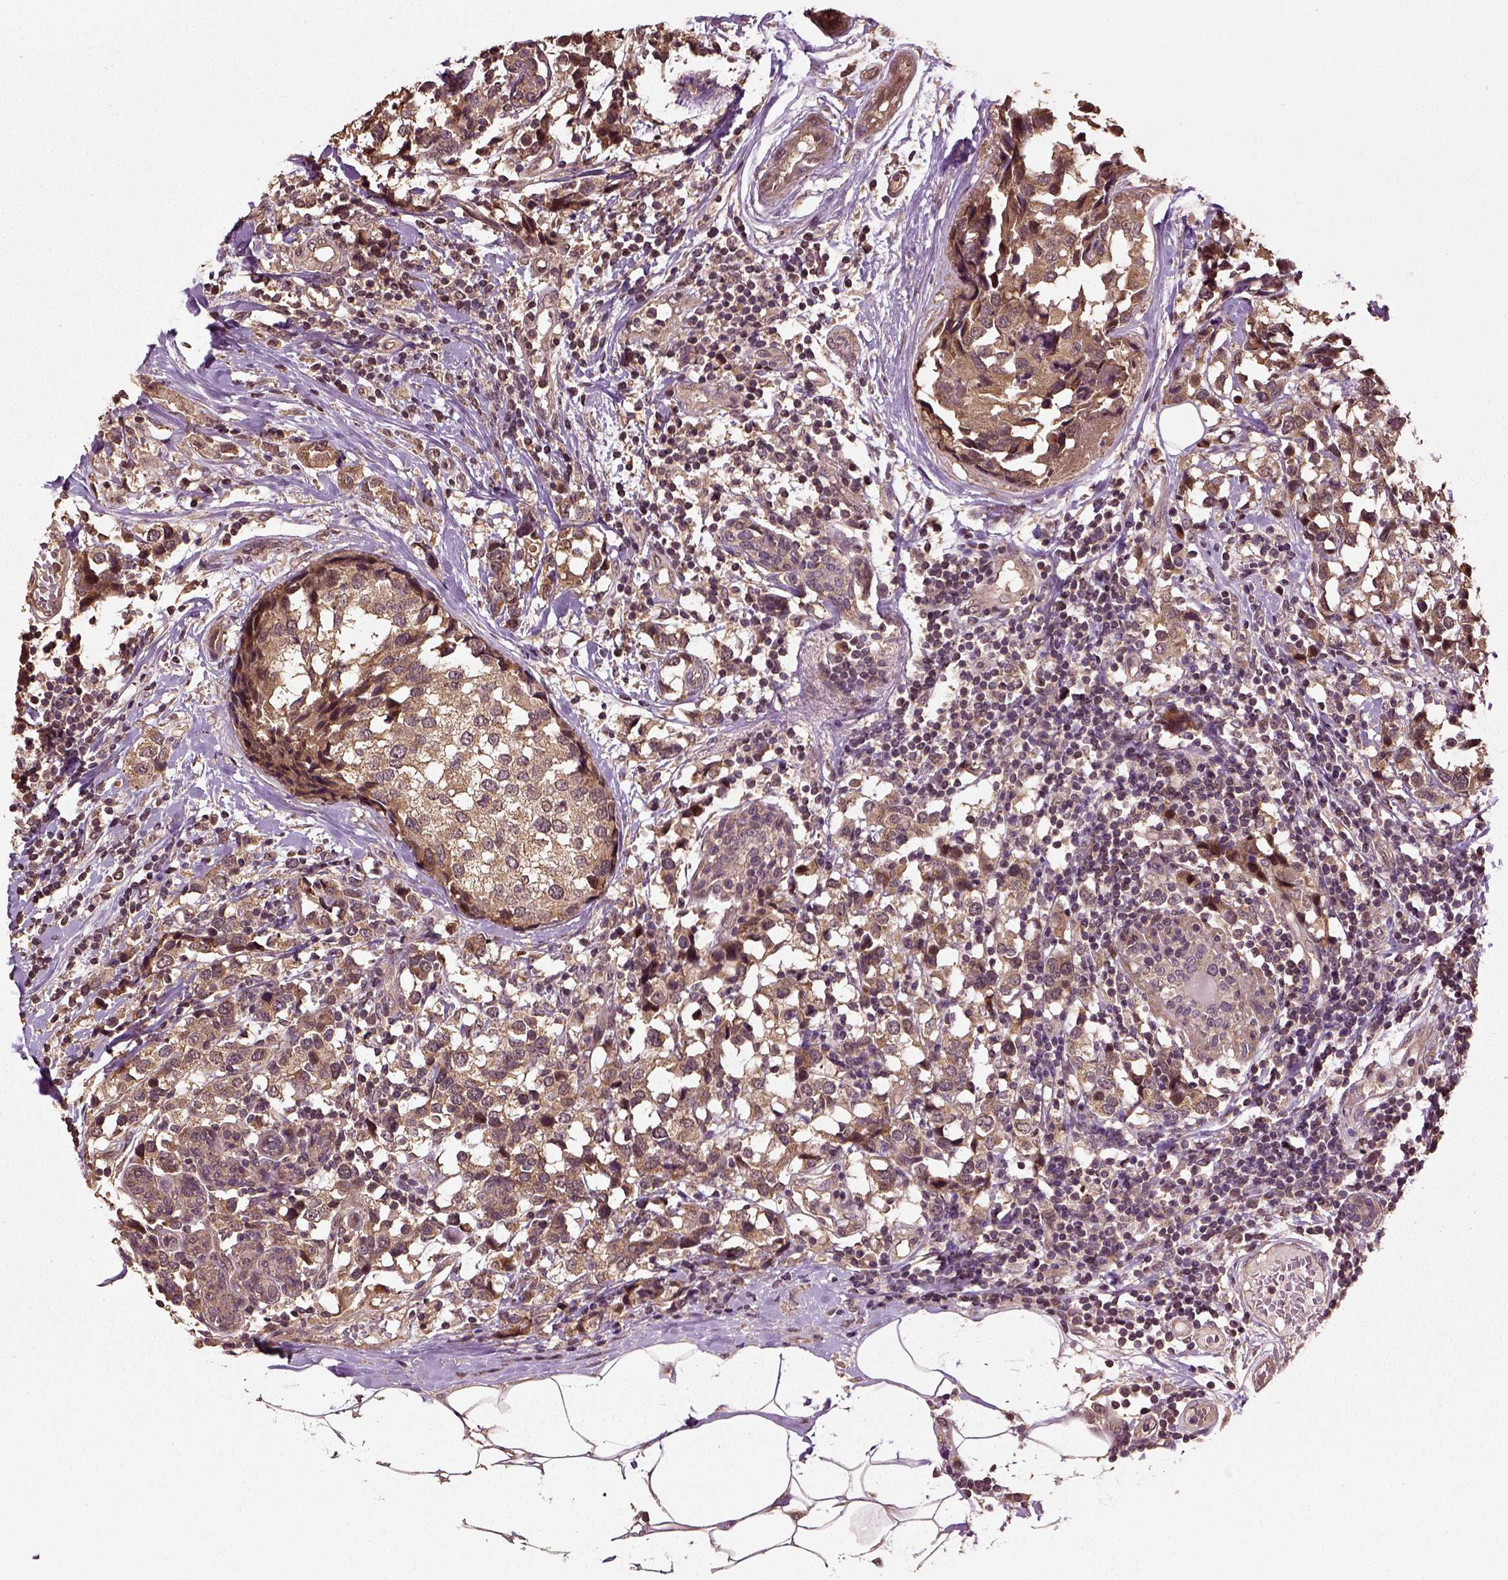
{"staining": {"intensity": "moderate", "quantity": ">75%", "location": "cytoplasmic/membranous"}, "tissue": "breast cancer", "cell_type": "Tumor cells", "image_type": "cancer", "snomed": [{"axis": "morphology", "description": "Lobular carcinoma"}, {"axis": "topography", "description": "Breast"}], "caption": "This histopathology image reveals immunohistochemistry staining of human breast cancer (lobular carcinoma), with medium moderate cytoplasmic/membranous positivity in approximately >75% of tumor cells.", "gene": "ERV3-1", "patient": {"sex": "female", "age": 59}}